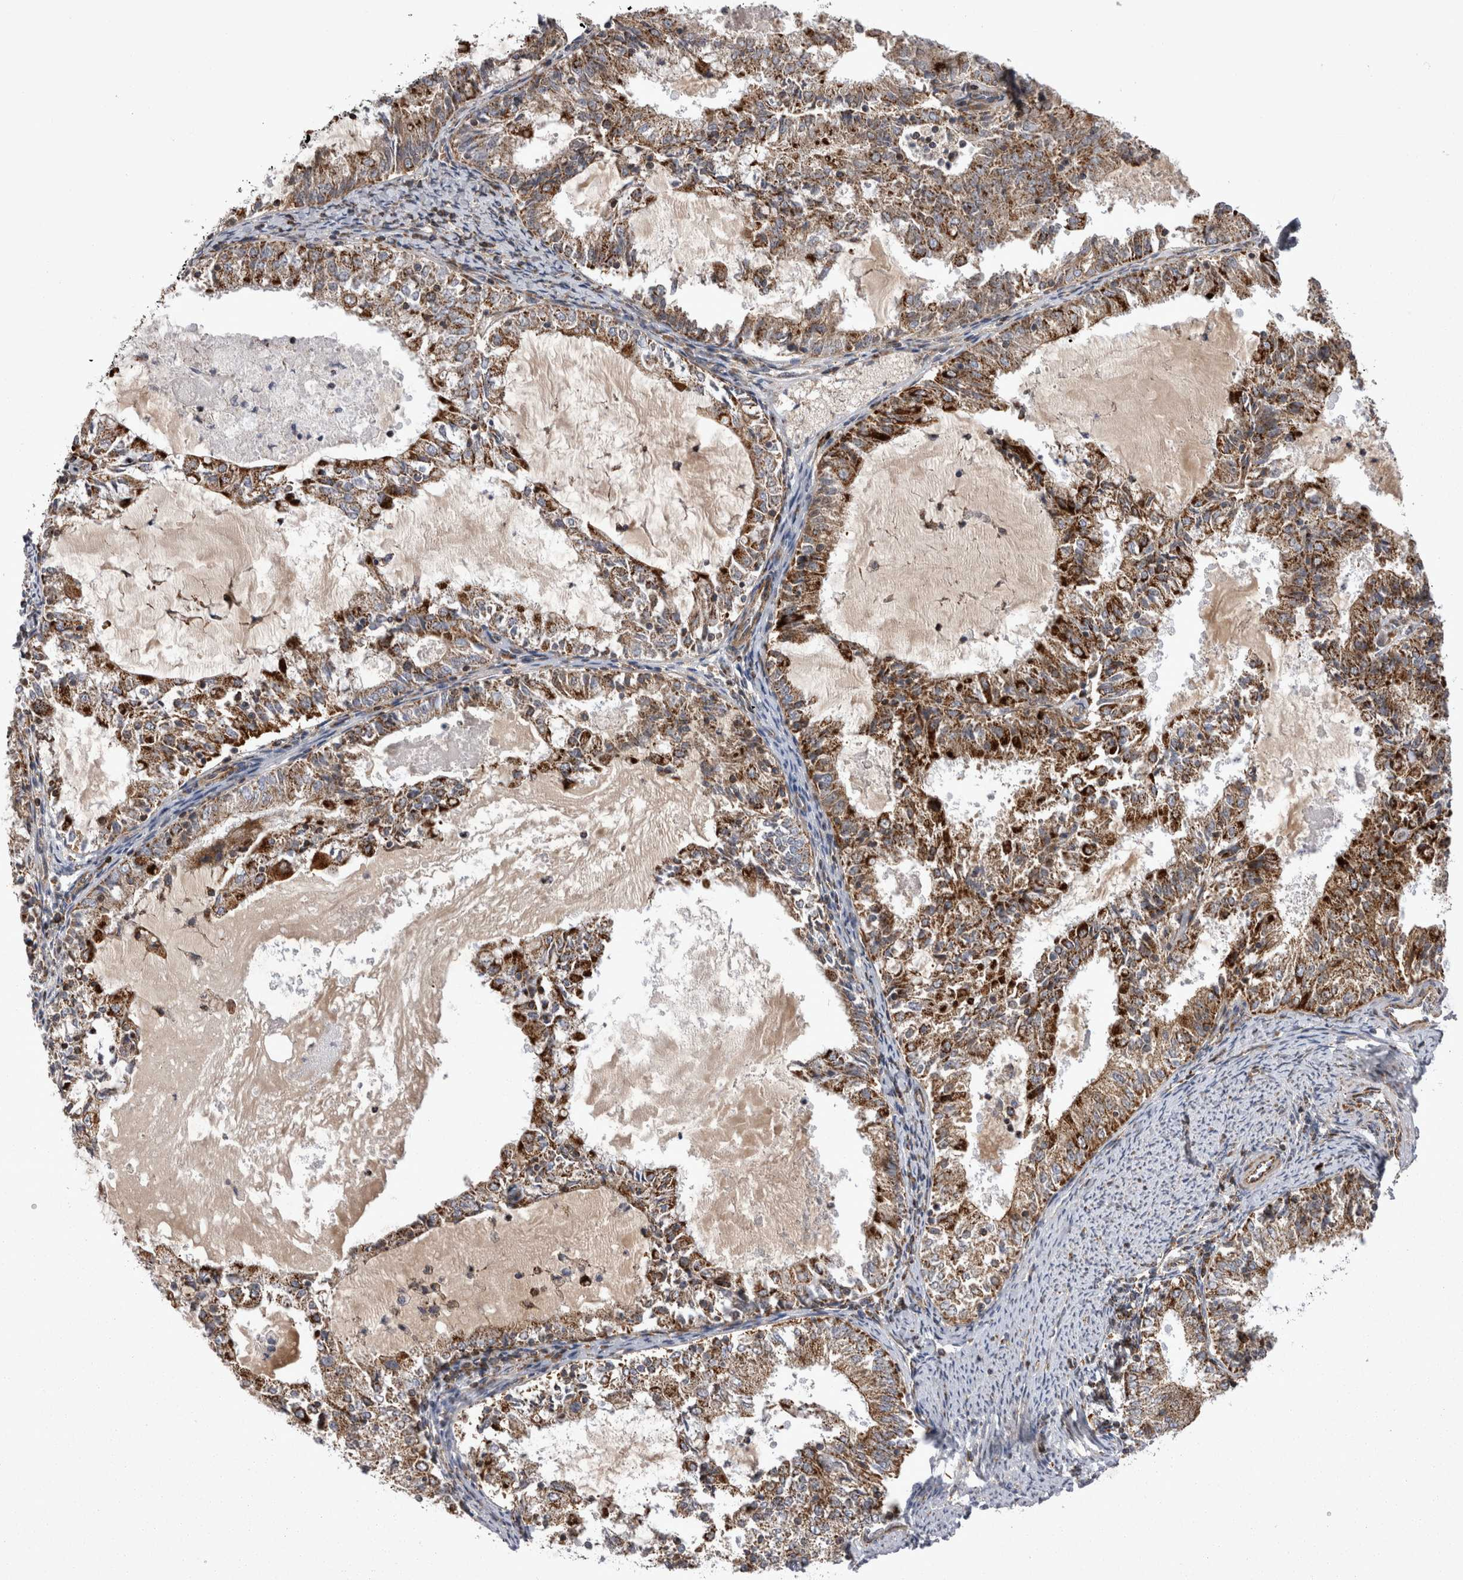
{"staining": {"intensity": "strong", "quantity": ">75%", "location": "cytoplasmic/membranous"}, "tissue": "endometrial cancer", "cell_type": "Tumor cells", "image_type": "cancer", "snomed": [{"axis": "morphology", "description": "Adenocarcinoma, NOS"}, {"axis": "topography", "description": "Endometrium"}], "caption": "Protein expression analysis of endometrial cancer exhibits strong cytoplasmic/membranous expression in about >75% of tumor cells.", "gene": "TSPOAP1", "patient": {"sex": "female", "age": 57}}